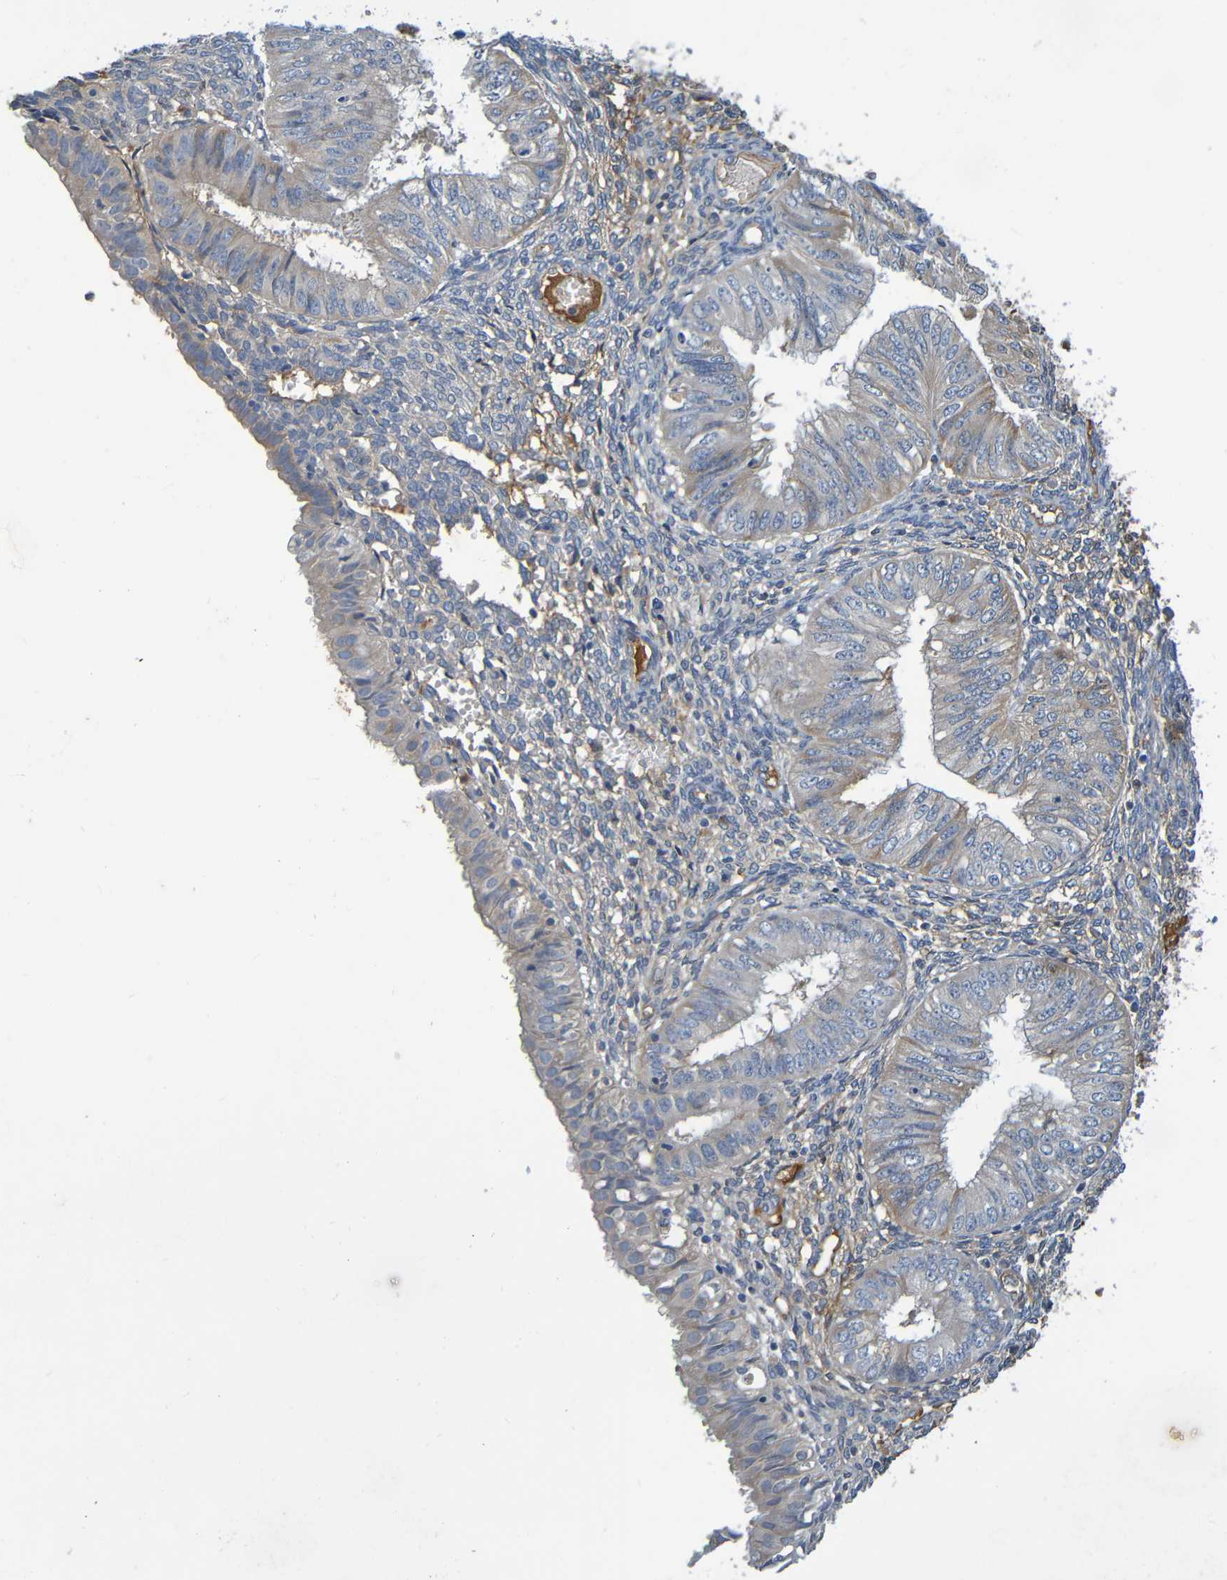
{"staining": {"intensity": "weak", "quantity": "<25%", "location": "cytoplasmic/membranous"}, "tissue": "endometrial cancer", "cell_type": "Tumor cells", "image_type": "cancer", "snomed": [{"axis": "morphology", "description": "Normal tissue, NOS"}, {"axis": "morphology", "description": "Adenocarcinoma, NOS"}, {"axis": "topography", "description": "Endometrium"}], "caption": "The photomicrograph reveals no significant positivity in tumor cells of endometrial cancer.", "gene": "C1QA", "patient": {"sex": "female", "age": 53}}